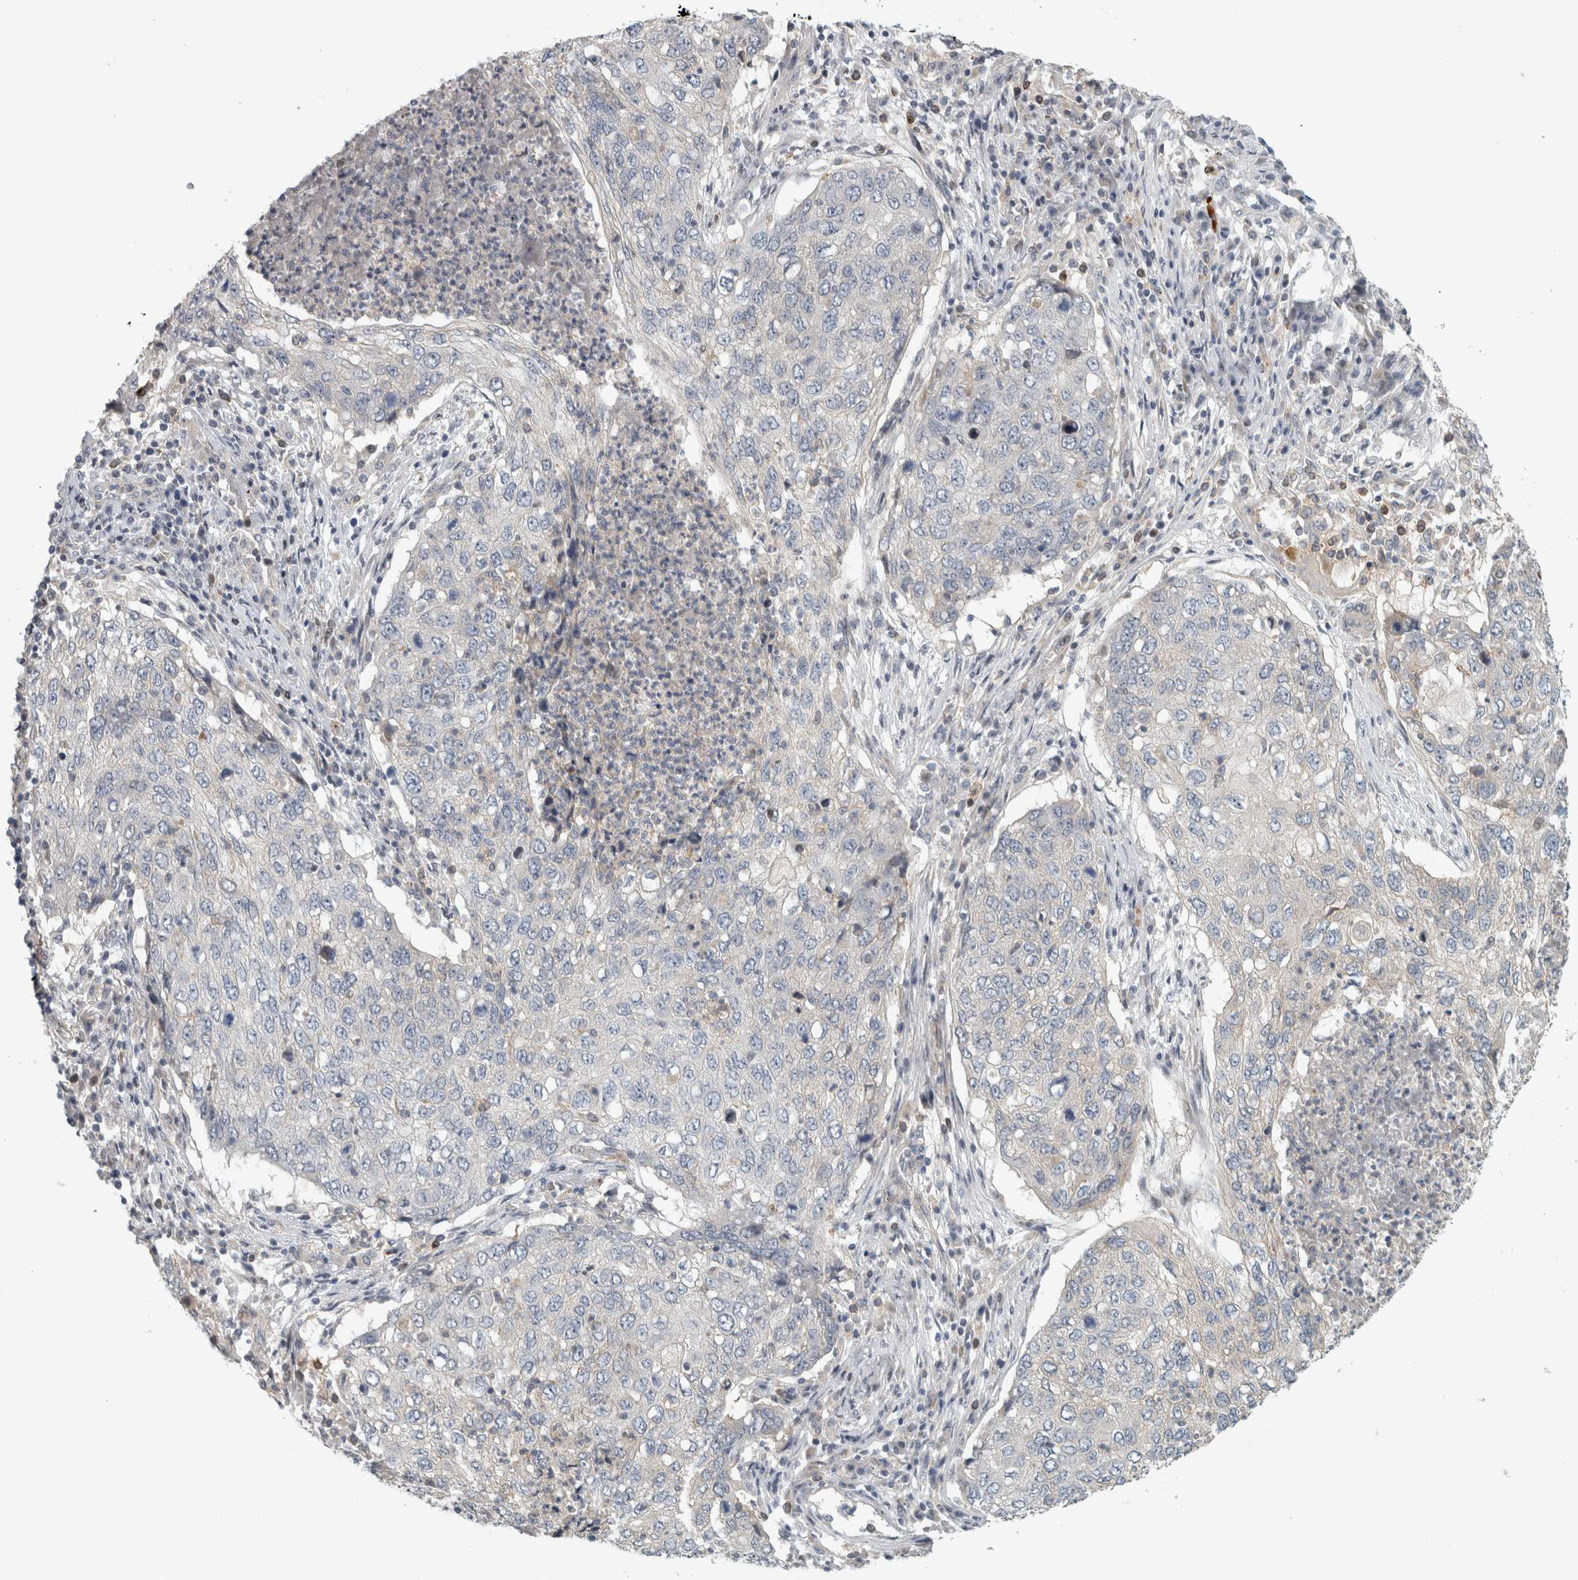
{"staining": {"intensity": "negative", "quantity": "none", "location": "none"}, "tissue": "lung cancer", "cell_type": "Tumor cells", "image_type": "cancer", "snomed": [{"axis": "morphology", "description": "Squamous cell carcinoma, NOS"}, {"axis": "topography", "description": "Lung"}], "caption": "The immunohistochemistry (IHC) micrograph has no significant expression in tumor cells of lung cancer (squamous cell carcinoma) tissue.", "gene": "ZNF804B", "patient": {"sex": "female", "age": 63}}